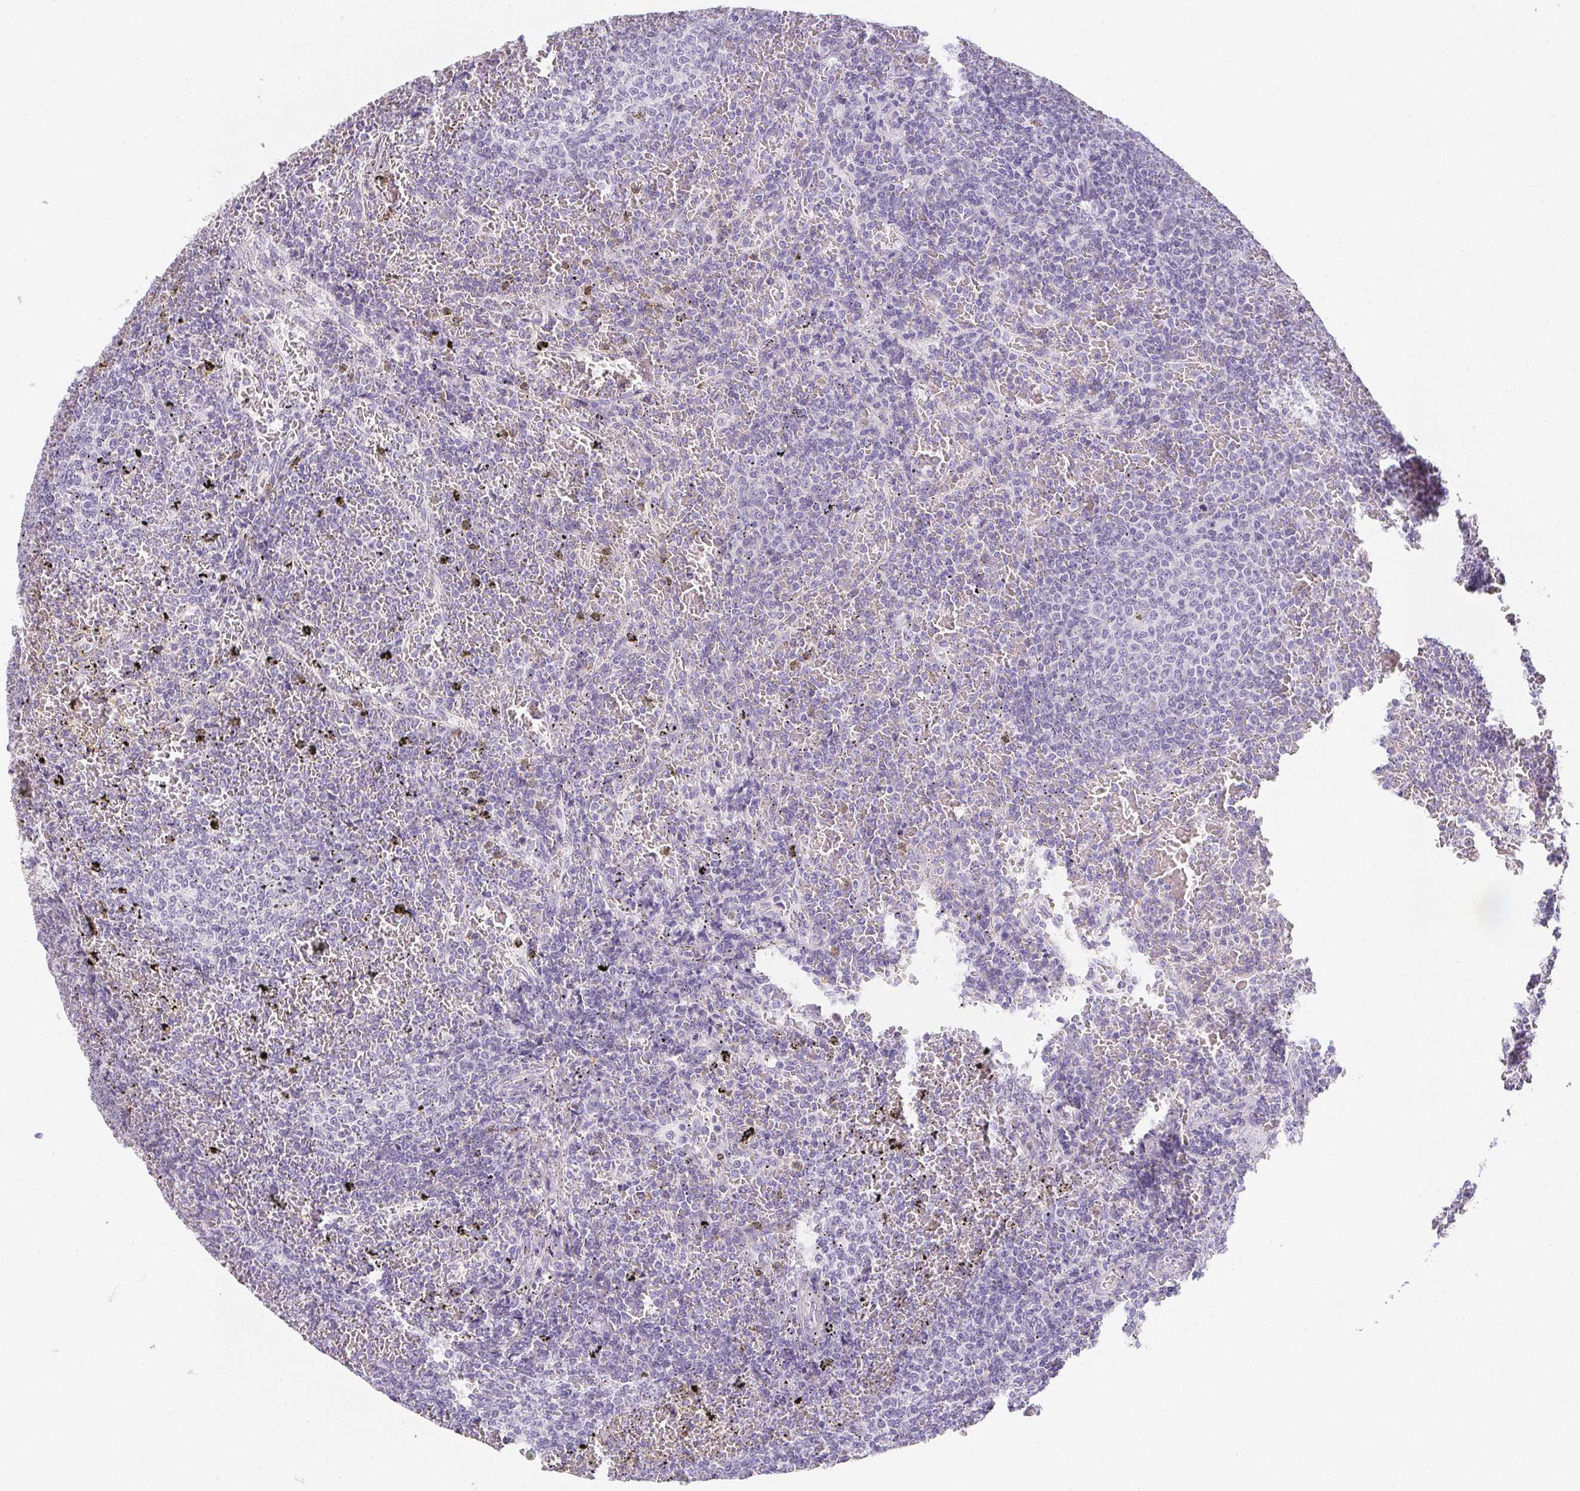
{"staining": {"intensity": "negative", "quantity": "none", "location": "none"}, "tissue": "lymphoma", "cell_type": "Tumor cells", "image_type": "cancer", "snomed": [{"axis": "morphology", "description": "Malignant lymphoma, non-Hodgkin's type, Low grade"}, {"axis": "topography", "description": "Spleen"}], "caption": "A high-resolution image shows immunohistochemistry staining of lymphoma, which exhibits no significant expression in tumor cells. (DAB IHC, high magnification).", "gene": "MAP1A", "patient": {"sex": "female", "age": 77}}